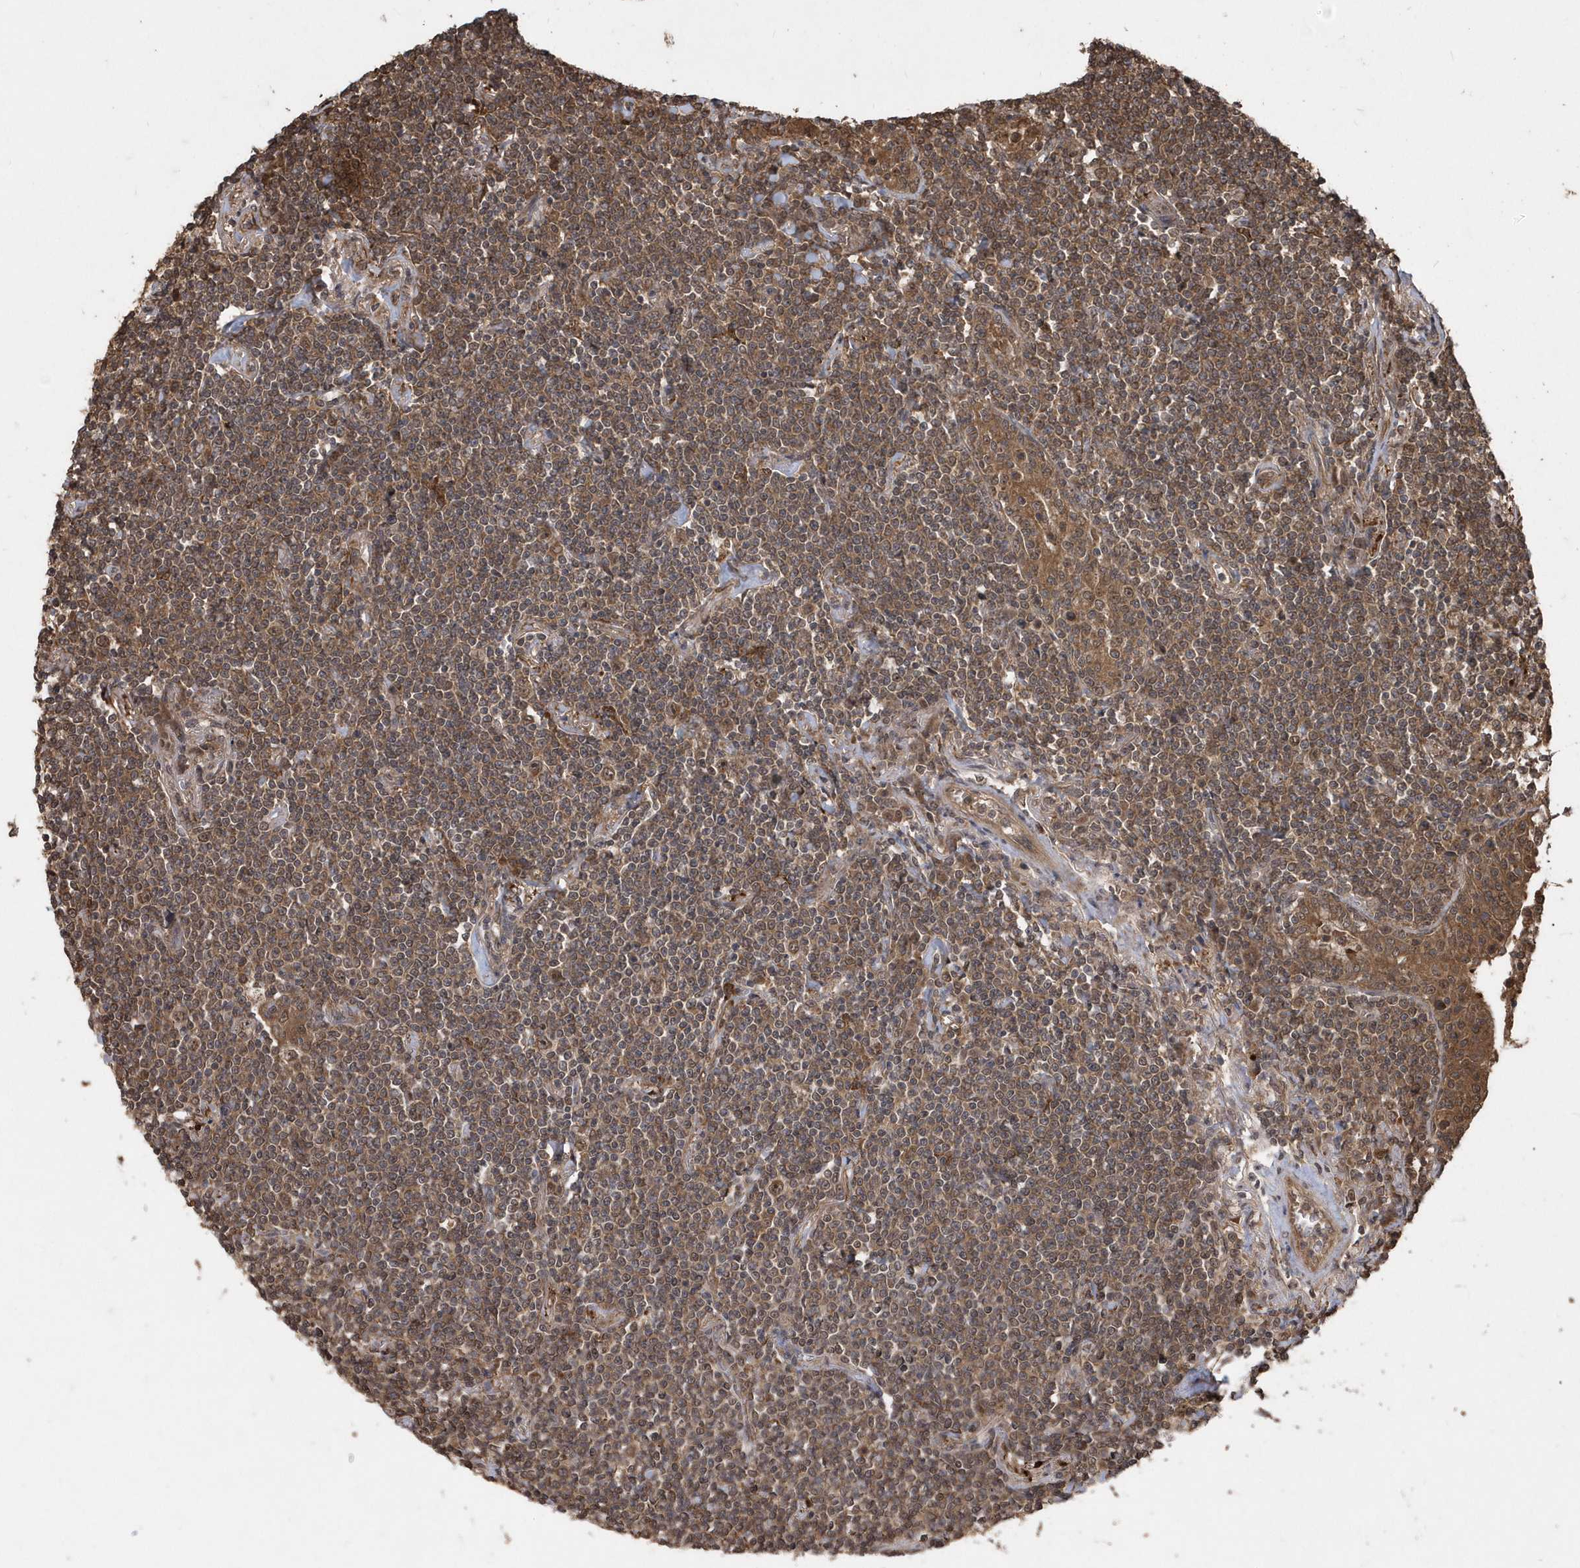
{"staining": {"intensity": "moderate", "quantity": ">75%", "location": "cytoplasmic/membranous"}, "tissue": "lymphoma", "cell_type": "Tumor cells", "image_type": "cancer", "snomed": [{"axis": "morphology", "description": "Malignant lymphoma, non-Hodgkin's type, Low grade"}, {"axis": "topography", "description": "Lung"}], "caption": "Immunohistochemical staining of low-grade malignant lymphoma, non-Hodgkin's type demonstrates medium levels of moderate cytoplasmic/membranous protein staining in approximately >75% of tumor cells.", "gene": "WASHC5", "patient": {"sex": "female", "age": 71}}